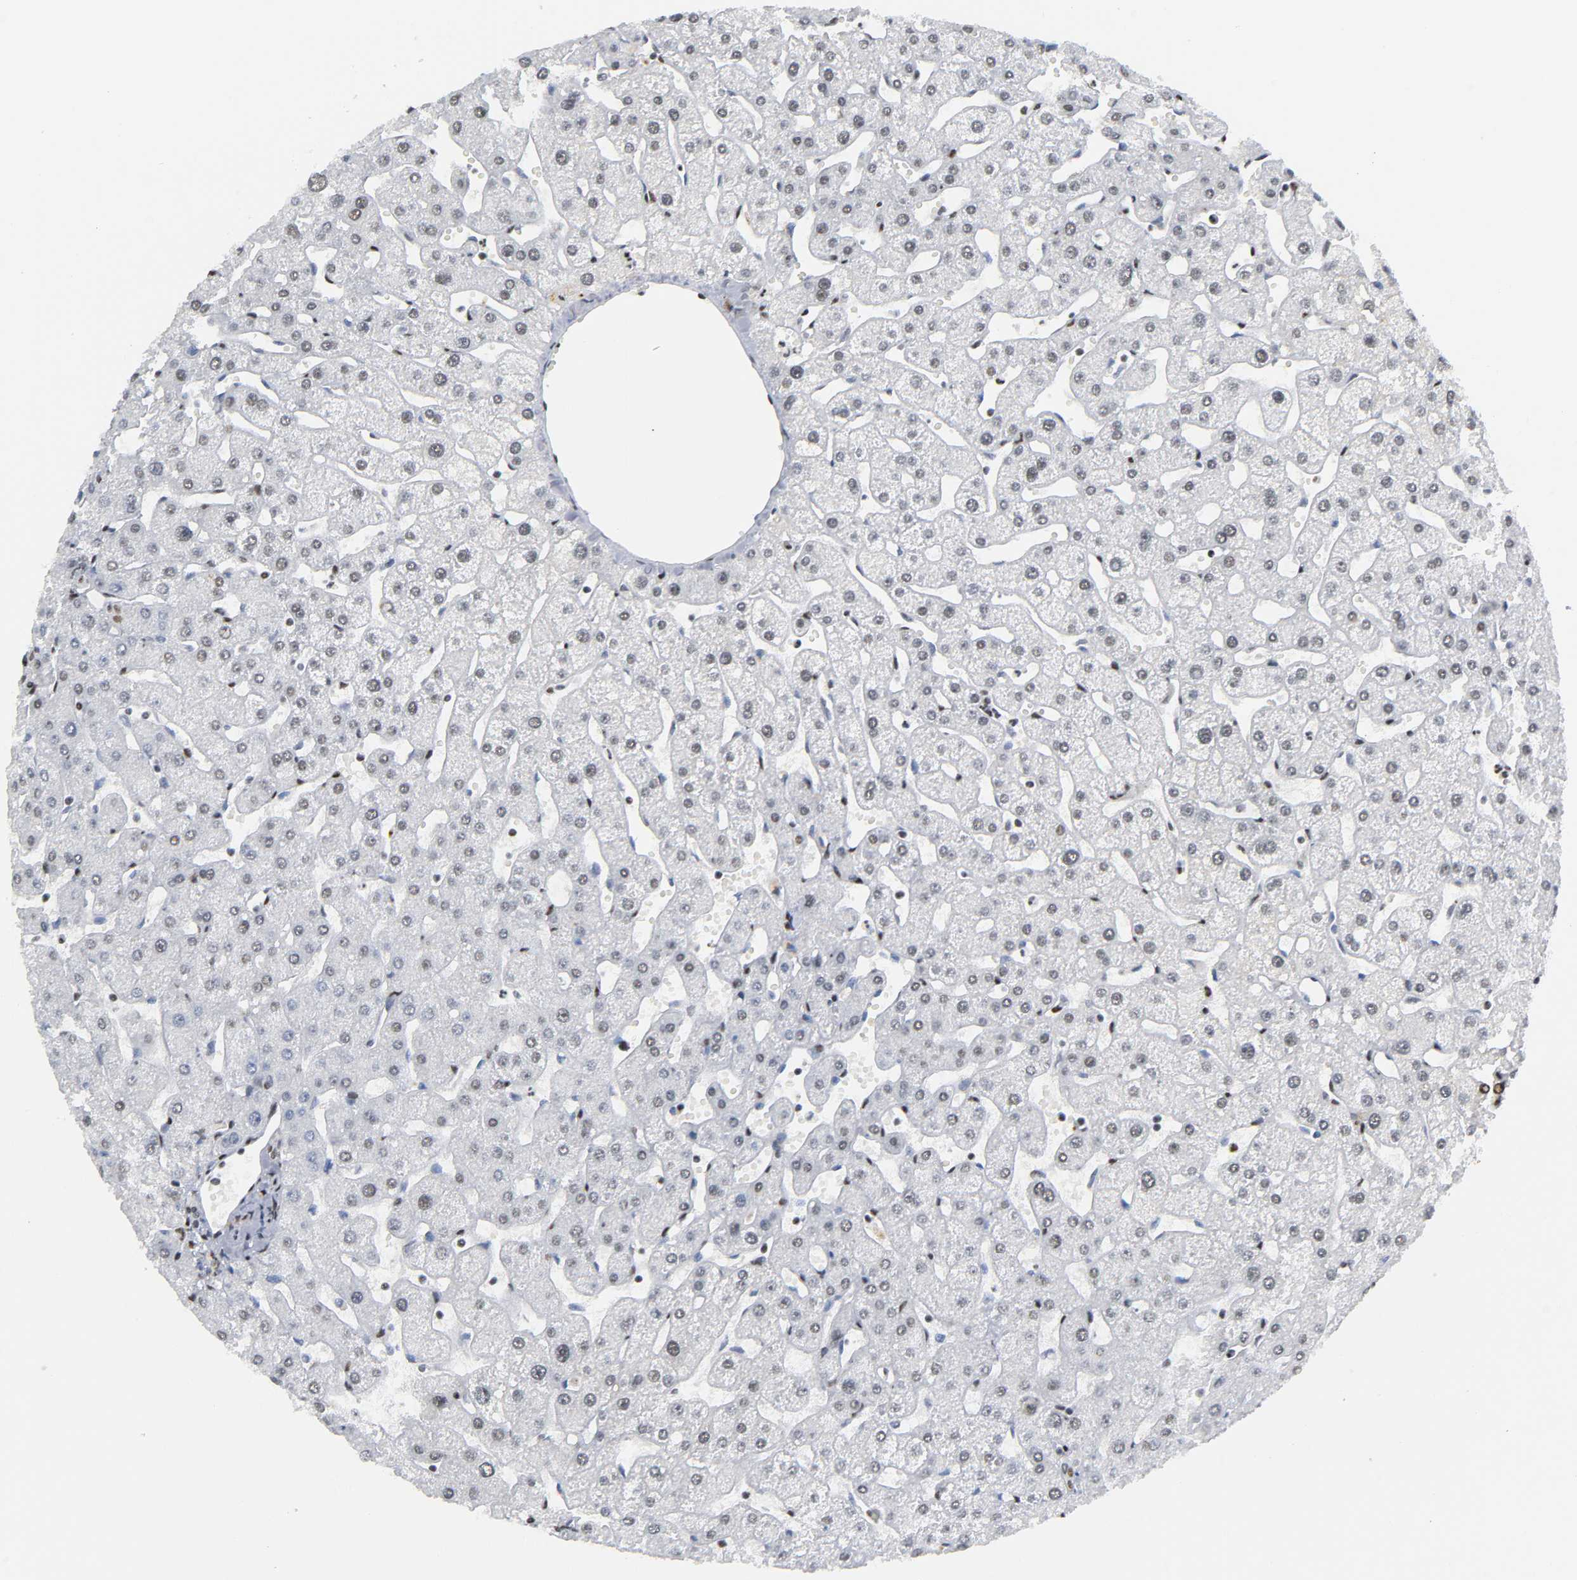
{"staining": {"intensity": "negative", "quantity": "none", "location": "none"}, "tissue": "liver", "cell_type": "Cholangiocytes", "image_type": "normal", "snomed": [{"axis": "morphology", "description": "Normal tissue, NOS"}, {"axis": "topography", "description": "Liver"}], "caption": "Immunohistochemistry of unremarkable liver shows no positivity in cholangiocytes.", "gene": "CREBBP", "patient": {"sex": "male", "age": 67}}